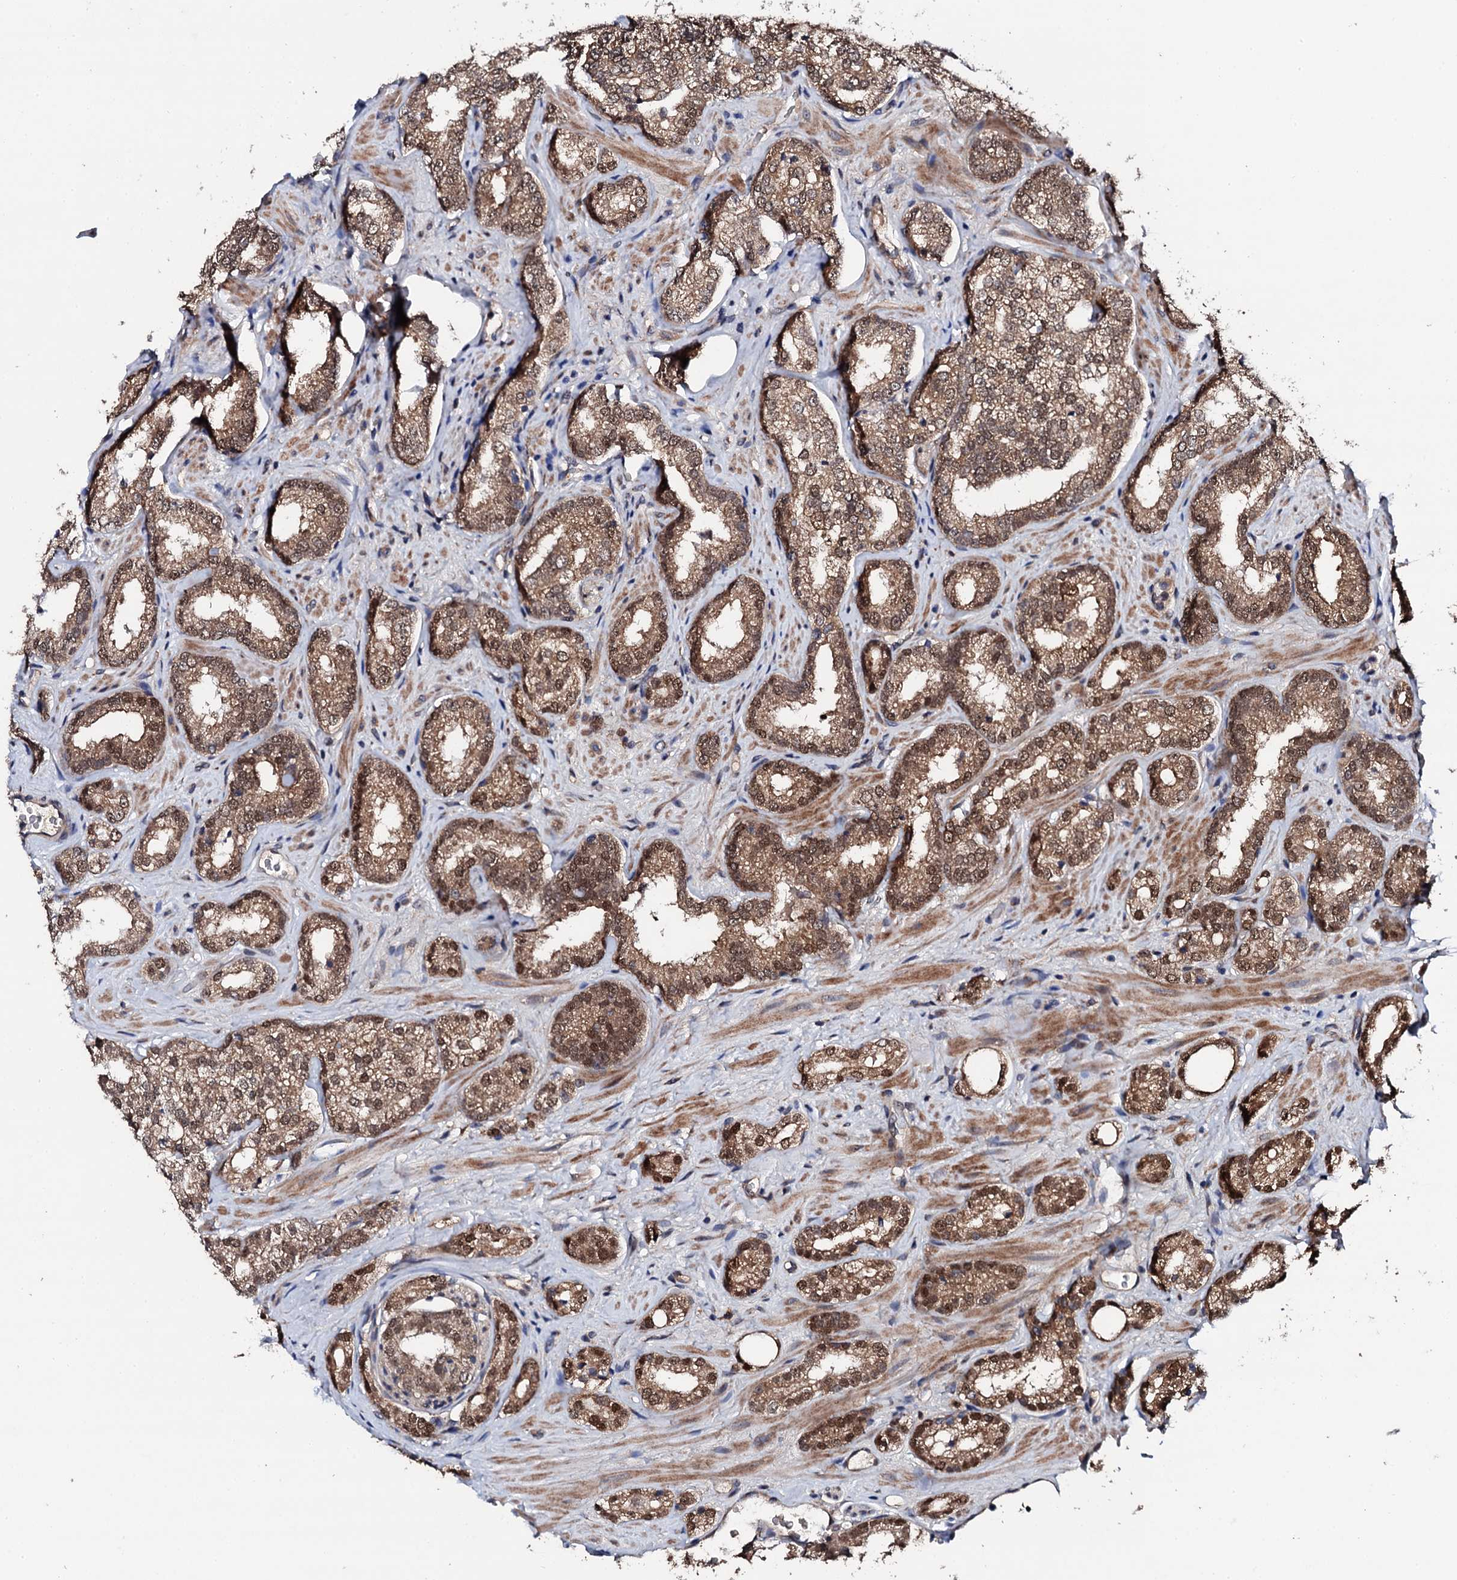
{"staining": {"intensity": "moderate", "quantity": ">75%", "location": "cytoplasmic/membranous,nuclear"}, "tissue": "prostate cancer", "cell_type": "Tumor cells", "image_type": "cancer", "snomed": [{"axis": "morphology", "description": "Normal tissue, NOS"}, {"axis": "morphology", "description": "Adenocarcinoma, High grade"}, {"axis": "topography", "description": "Prostate"}], "caption": "High-grade adenocarcinoma (prostate) tissue shows moderate cytoplasmic/membranous and nuclear positivity in about >75% of tumor cells", "gene": "IP6K1", "patient": {"sex": "male", "age": 83}}